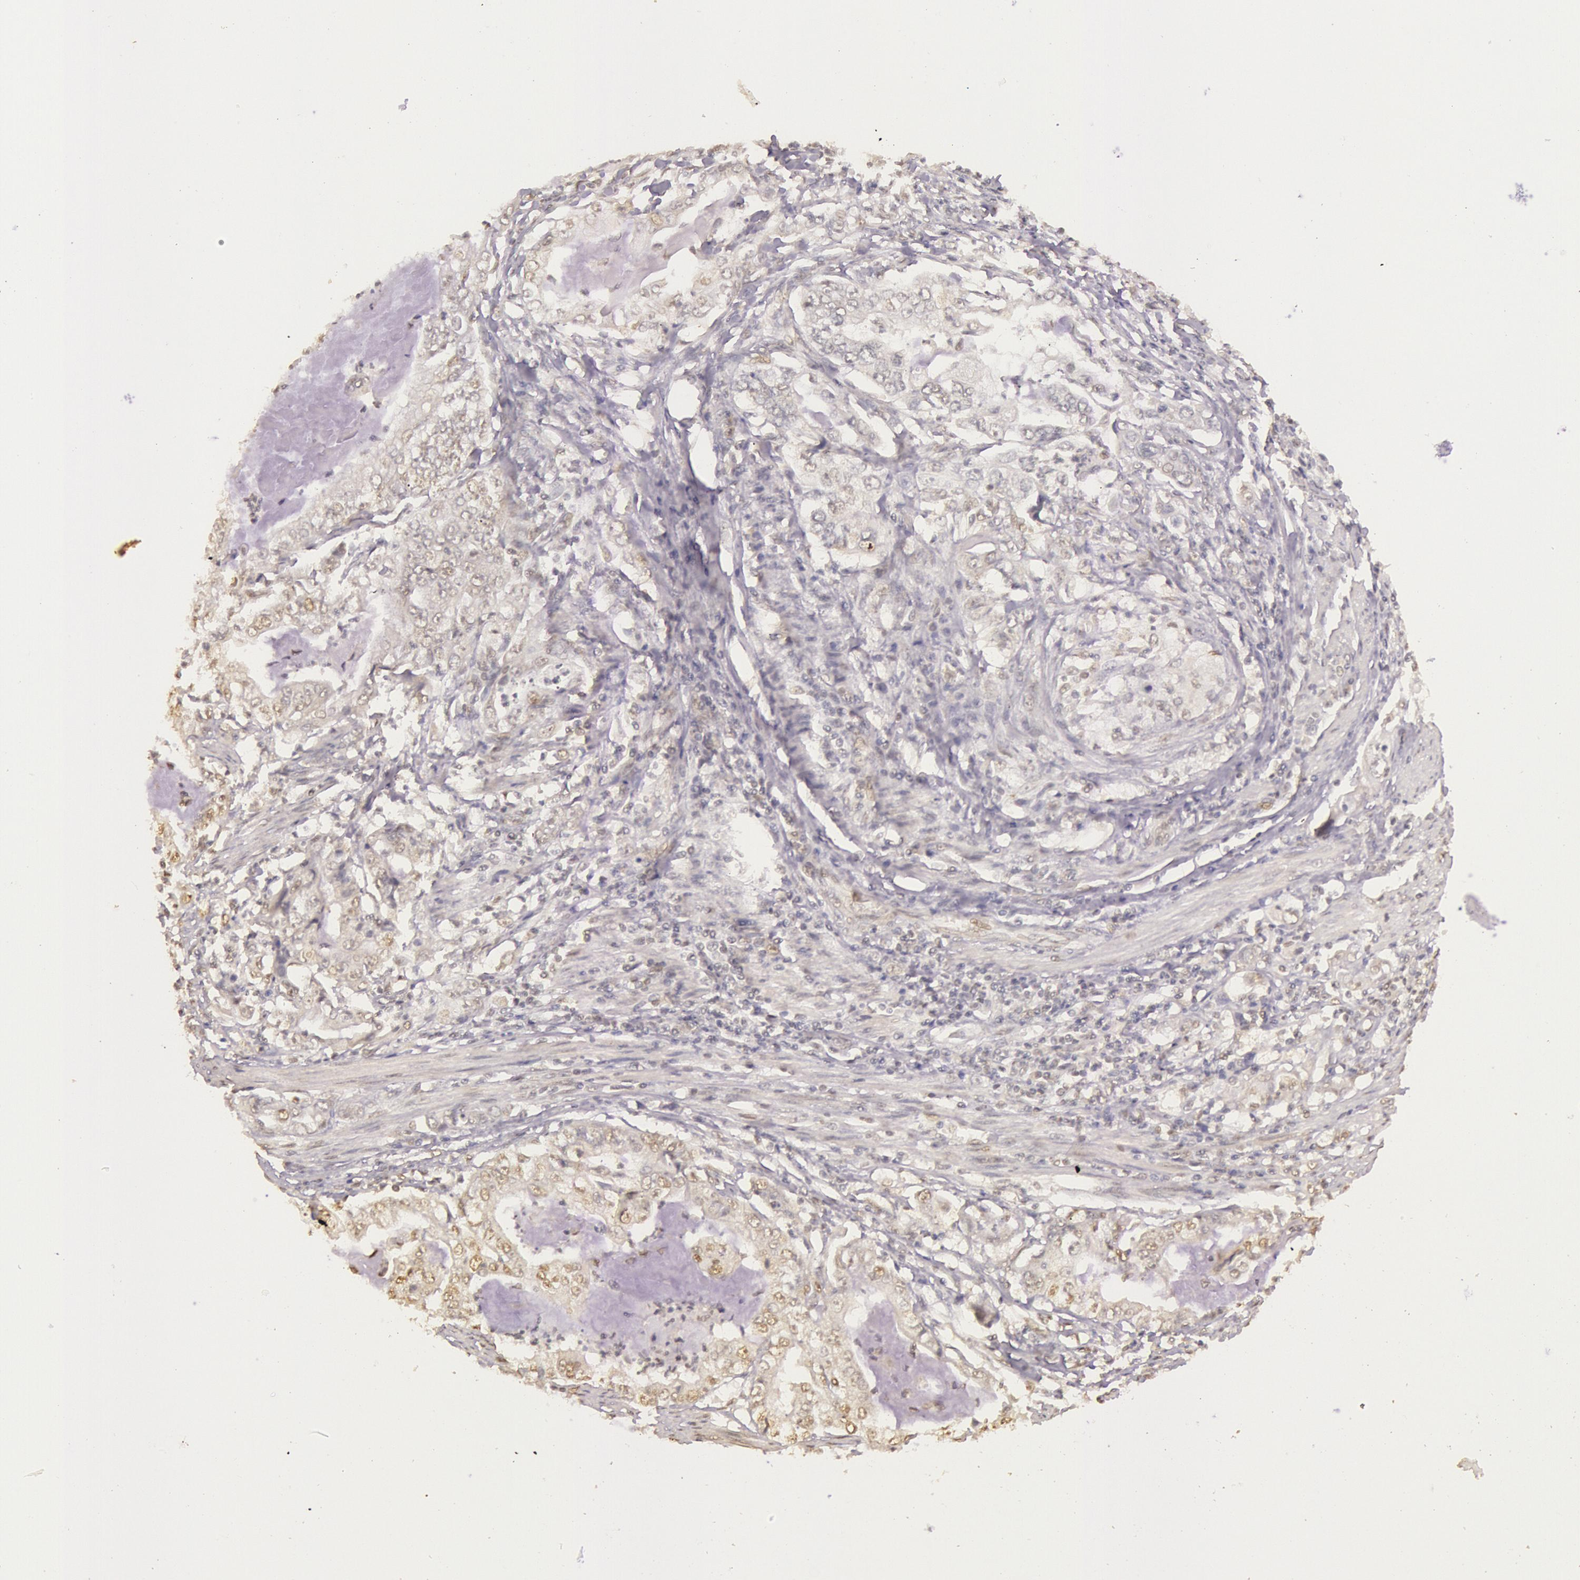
{"staining": {"intensity": "negative", "quantity": "none", "location": "none"}, "tissue": "stomach cancer", "cell_type": "Tumor cells", "image_type": "cancer", "snomed": [{"axis": "morphology", "description": "Adenocarcinoma, NOS"}, {"axis": "topography", "description": "Pancreas"}, {"axis": "topography", "description": "Stomach, upper"}], "caption": "IHC of human stomach cancer exhibits no positivity in tumor cells.", "gene": "RTL10", "patient": {"sex": "male", "age": 77}}